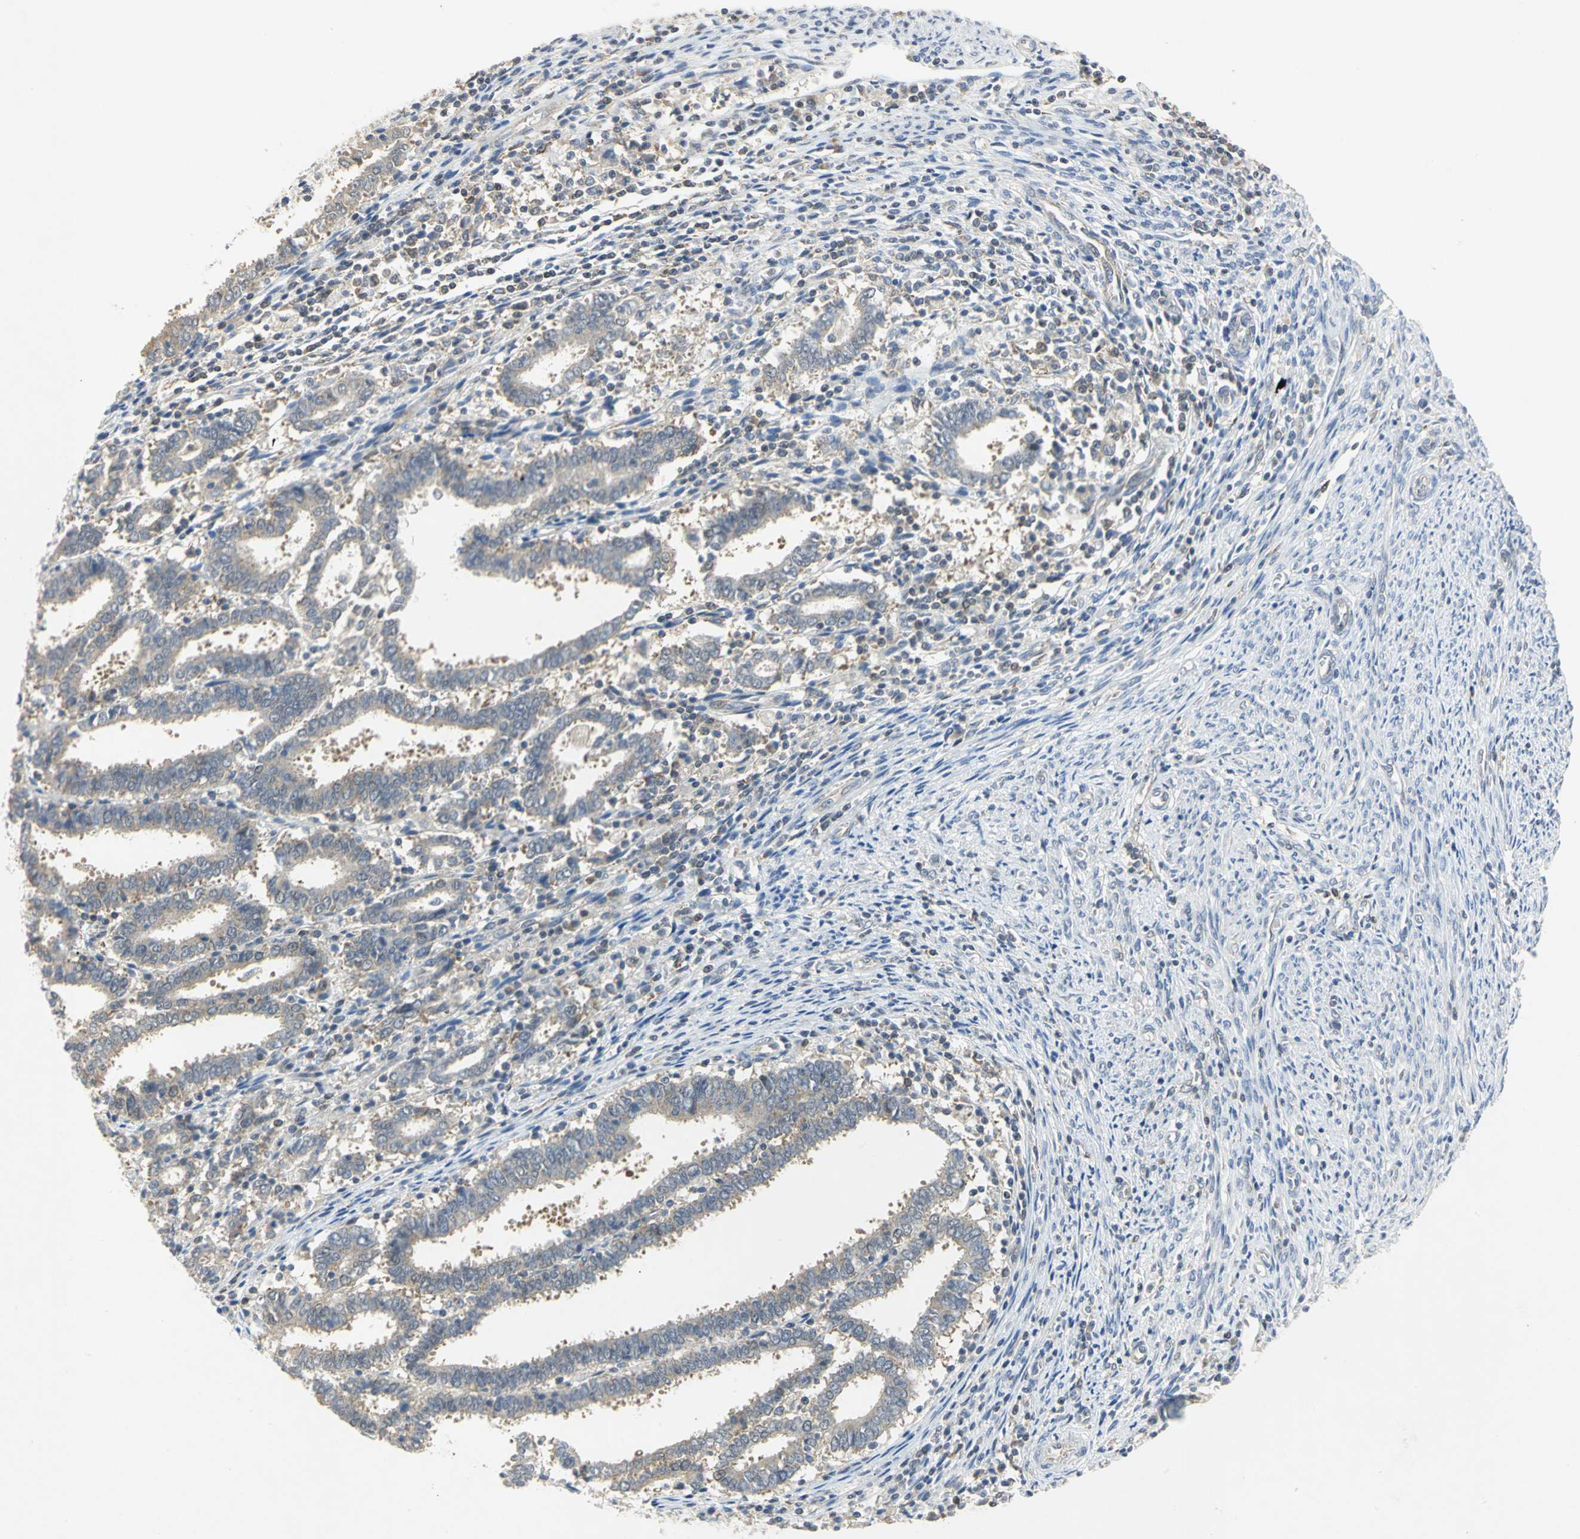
{"staining": {"intensity": "weak", "quantity": ">75%", "location": "cytoplasmic/membranous"}, "tissue": "endometrial cancer", "cell_type": "Tumor cells", "image_type": "cancer", "snomed": [{"axis": "morphology", "description": "Adenocarcinoma, NOS"}, {"axis": "topography", "description": "Uterus"}], "caption": "A low amount of weak cytoplasmic/membranous positivity is identified in about >75% of tumor cells in endometrial cancer (adenocarcinoma) tissue.", "gene": "PPIA", "patient": {"sex": "female", "age": 83}}